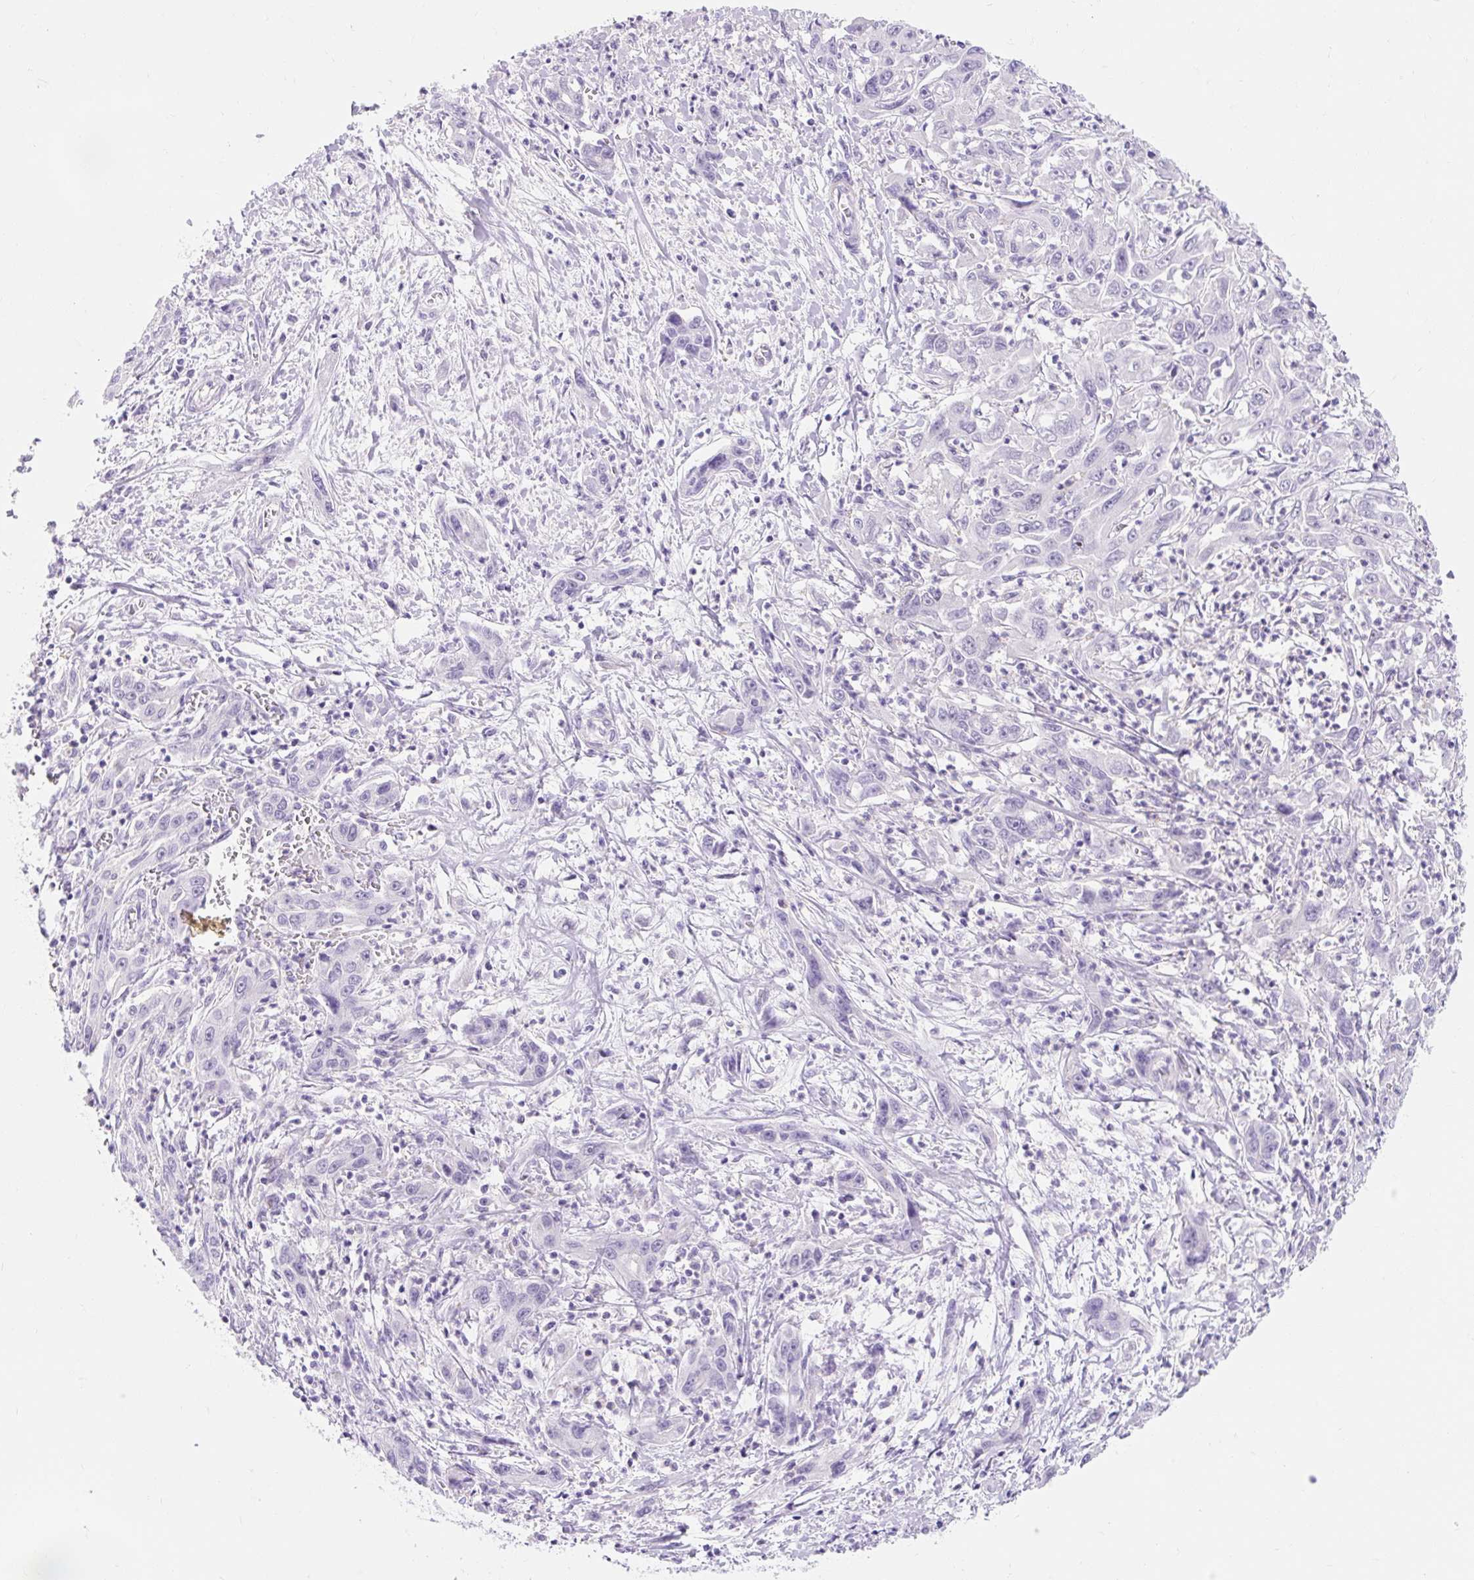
{"staining": {"intensity": "negative", "quantity": "none", "location": "none"}, "tissue": "liver cancer", "cell_type": "Tumor cells", "image_type": "cancer", "snomed": [{"axis": "morphology", "description": "Carcinoma, Hepatocellular, NOS"}, {"axis": "topography", "description": "Liver"}], "caption": "Tumor cells show no significant positivity in liver cancer (hepatocellular carcinoma).", "gene": "SLC28A1", "patient": {"sex": "male", "age": 63}}